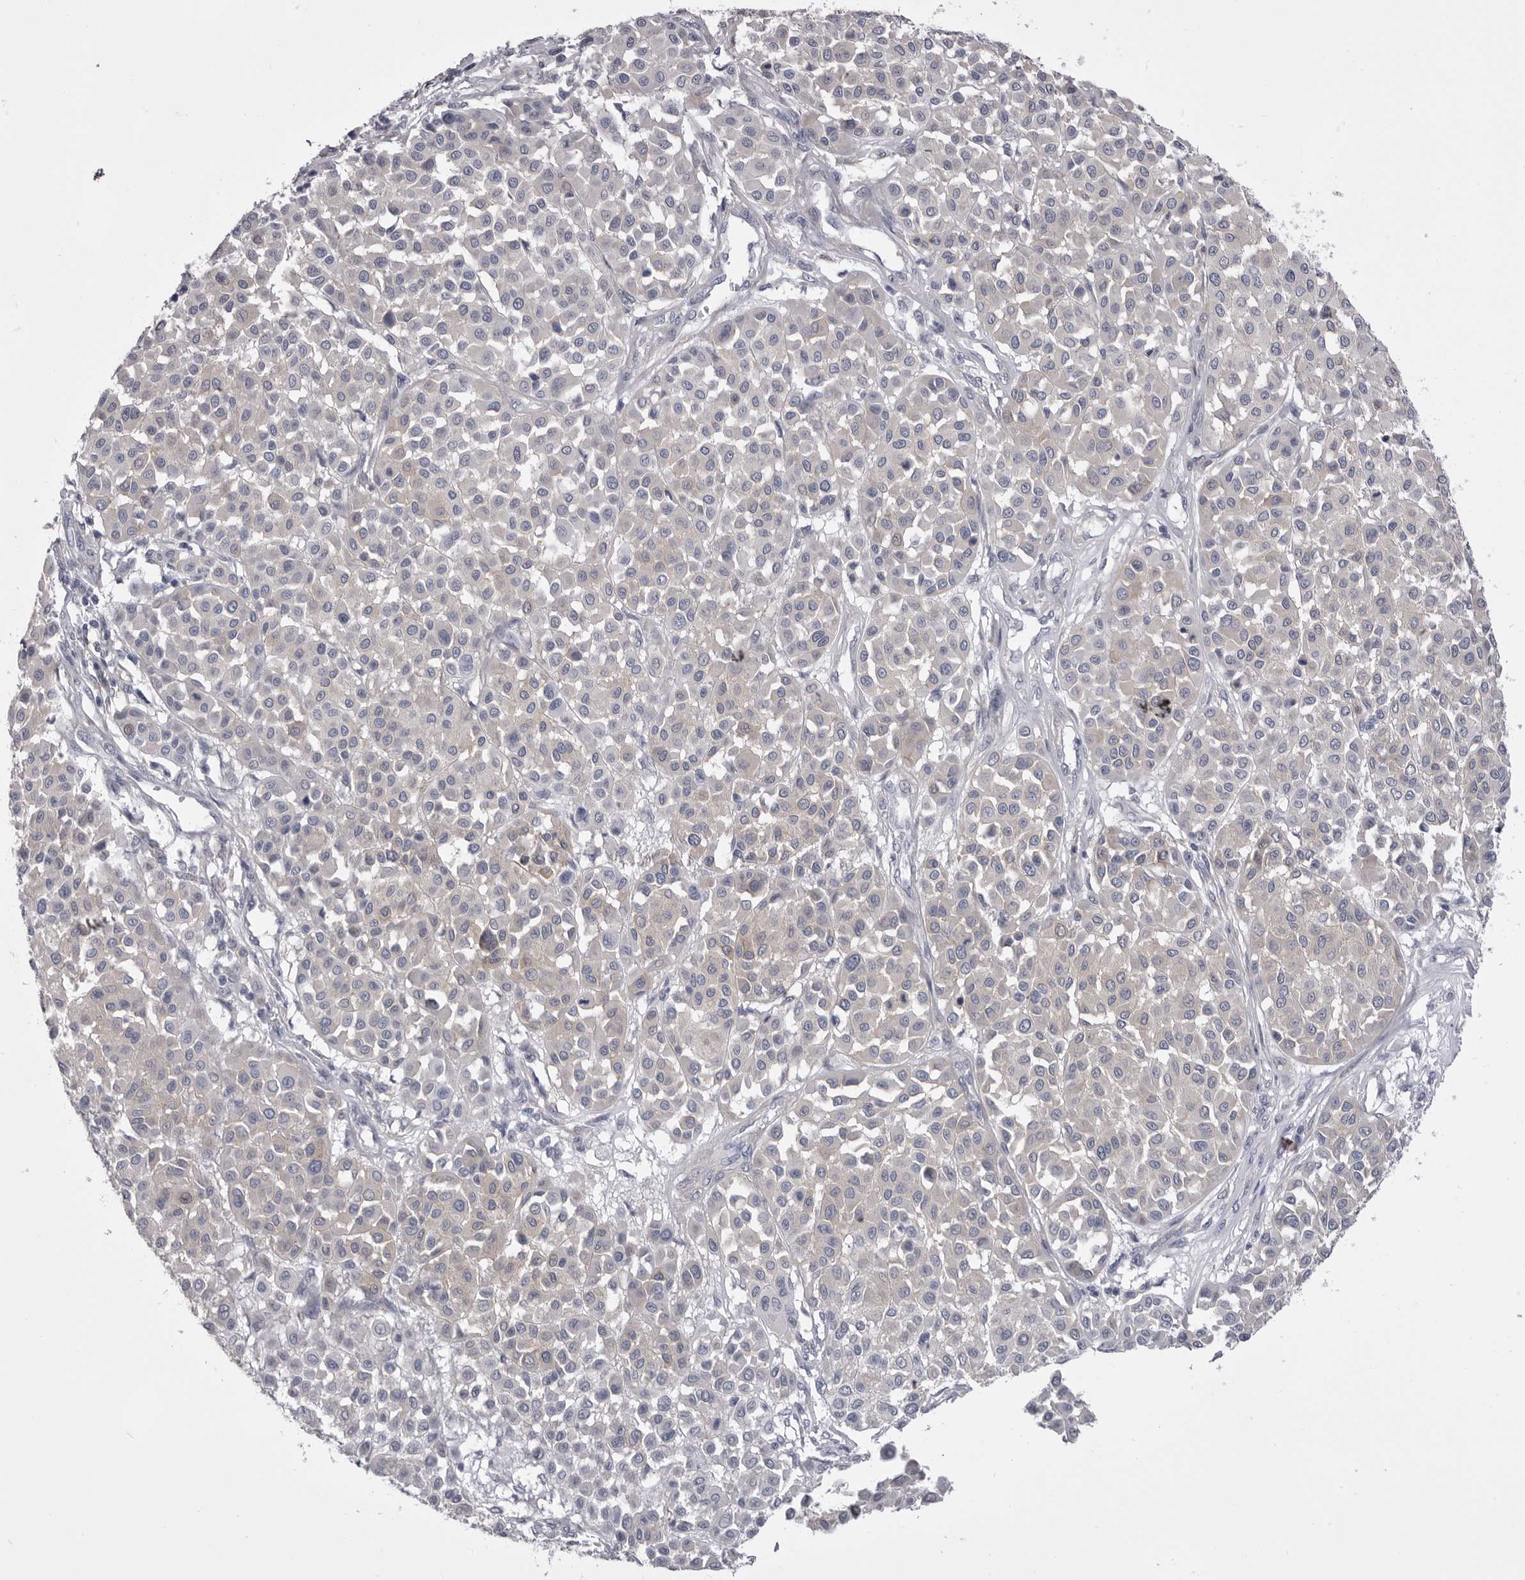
{"staining": {"intensity": "negative", "quantity": "none", "location": "none"}, "tissue": "melanoma", "cell_type": "Tumor cells", "image_type": "cancer", "snomed": [{"axis": "morphology", "description": "Malignant melanoma, Metastatic site"}, {"axis": "topography", "description": "Soft tissue"}], "caption": "Human malignant melanoma (metastatic site) stained for a protein using immunohistochemistry reveals no positivity in tumor cells.", "gene": "ANK2", "patient": {"sex": "male", "age": 41}}